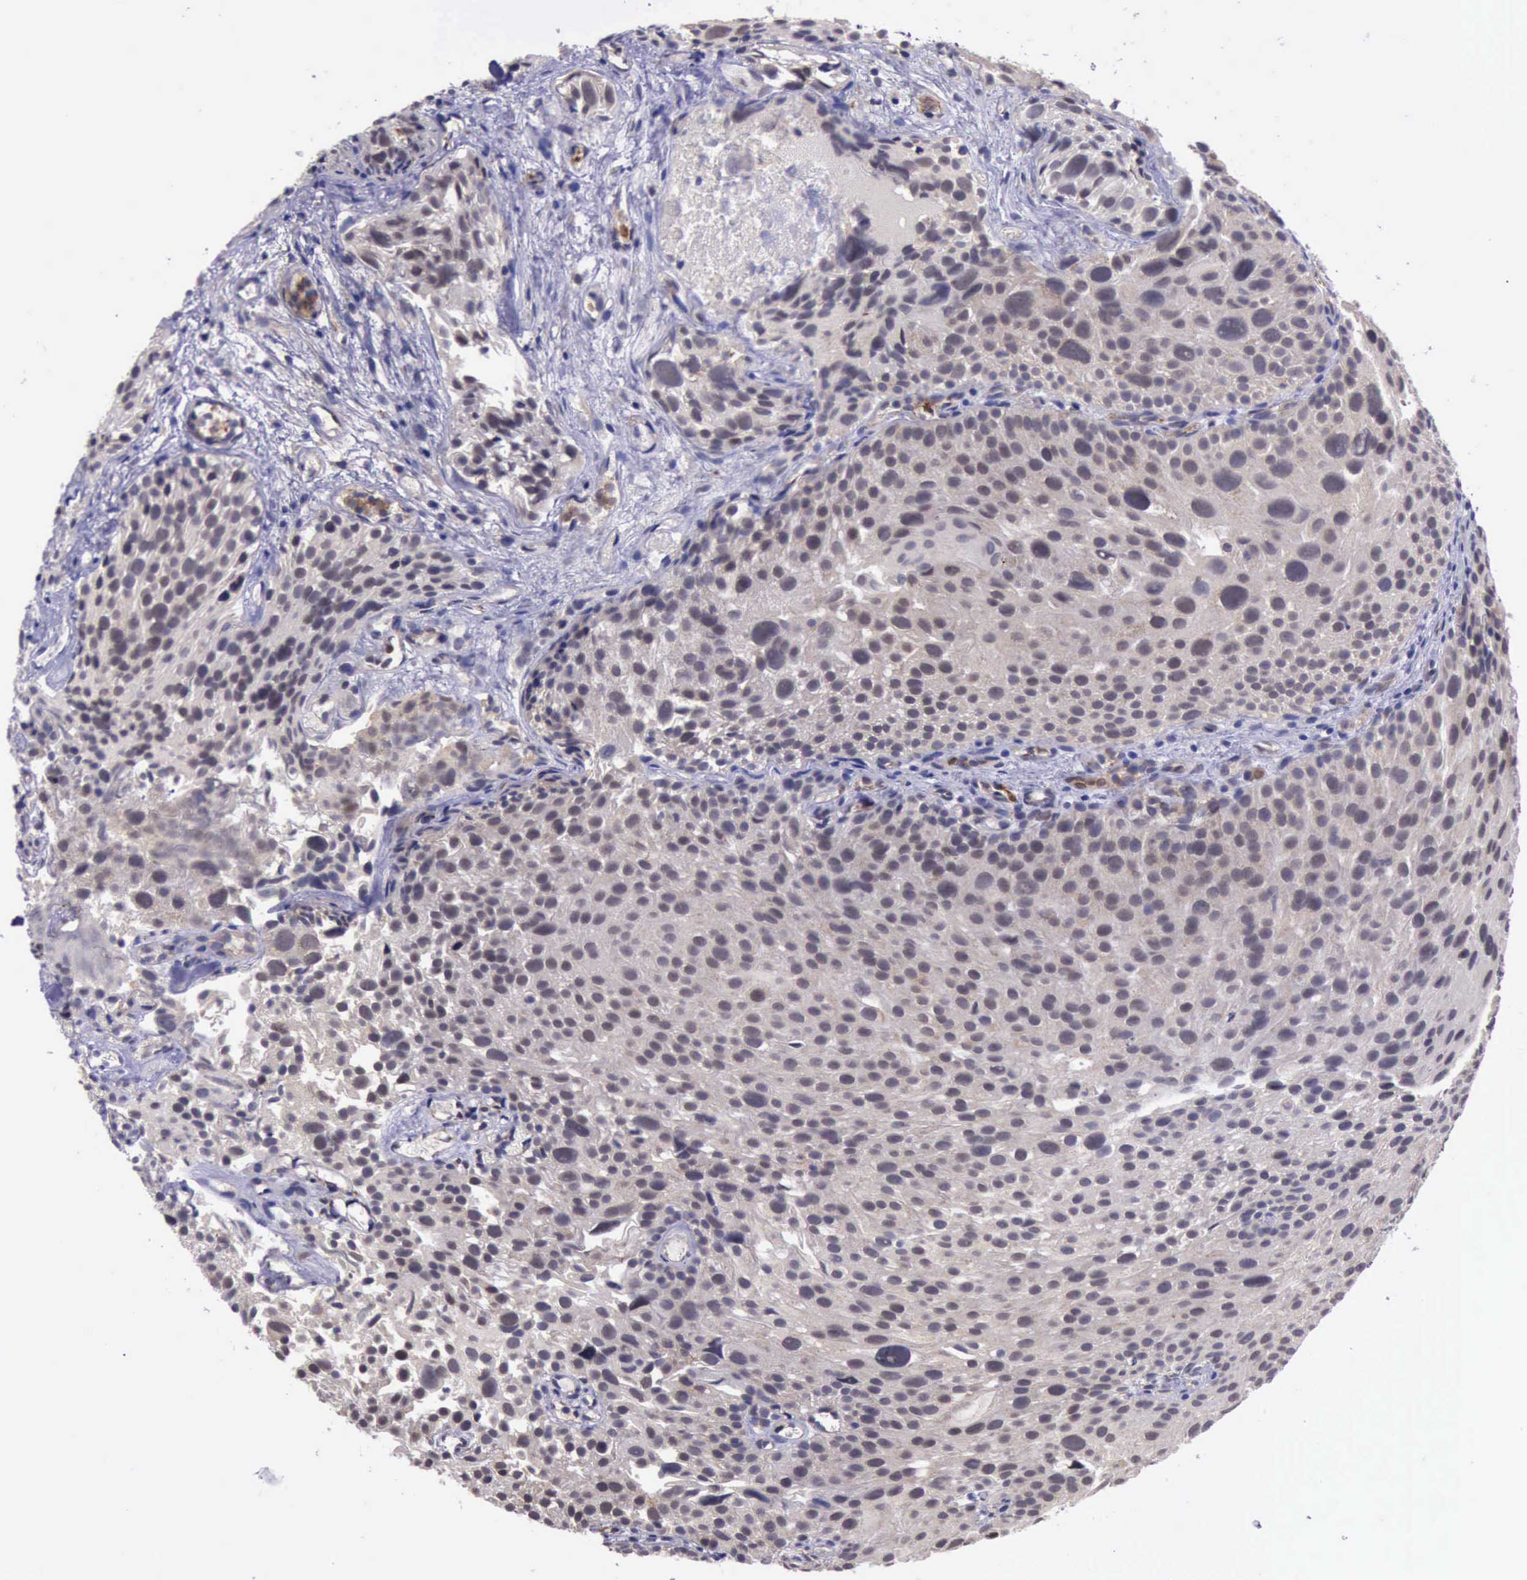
{"staining": {"intensity": "weak", "quantity": ">75%", "location": "cytoplasmic/membranous"}, "tissue": "urothelial cancer", "cell_type": "Tumor cells", "image_type": "cancer", "snomed": [{"axis": "morphology", "description": "Urothelial carcinoma, High grade"}, {"axis": "topography", "description": "Urinary bladder"}], "caption": "Immunohistochemical staining of urothelial cancer shows low levels of weak cytoplasmic/membranous protein staining in about >75% of tumor cells.", "gene": "PLEK2", "patient": {"sex": "female", "age": 78}}